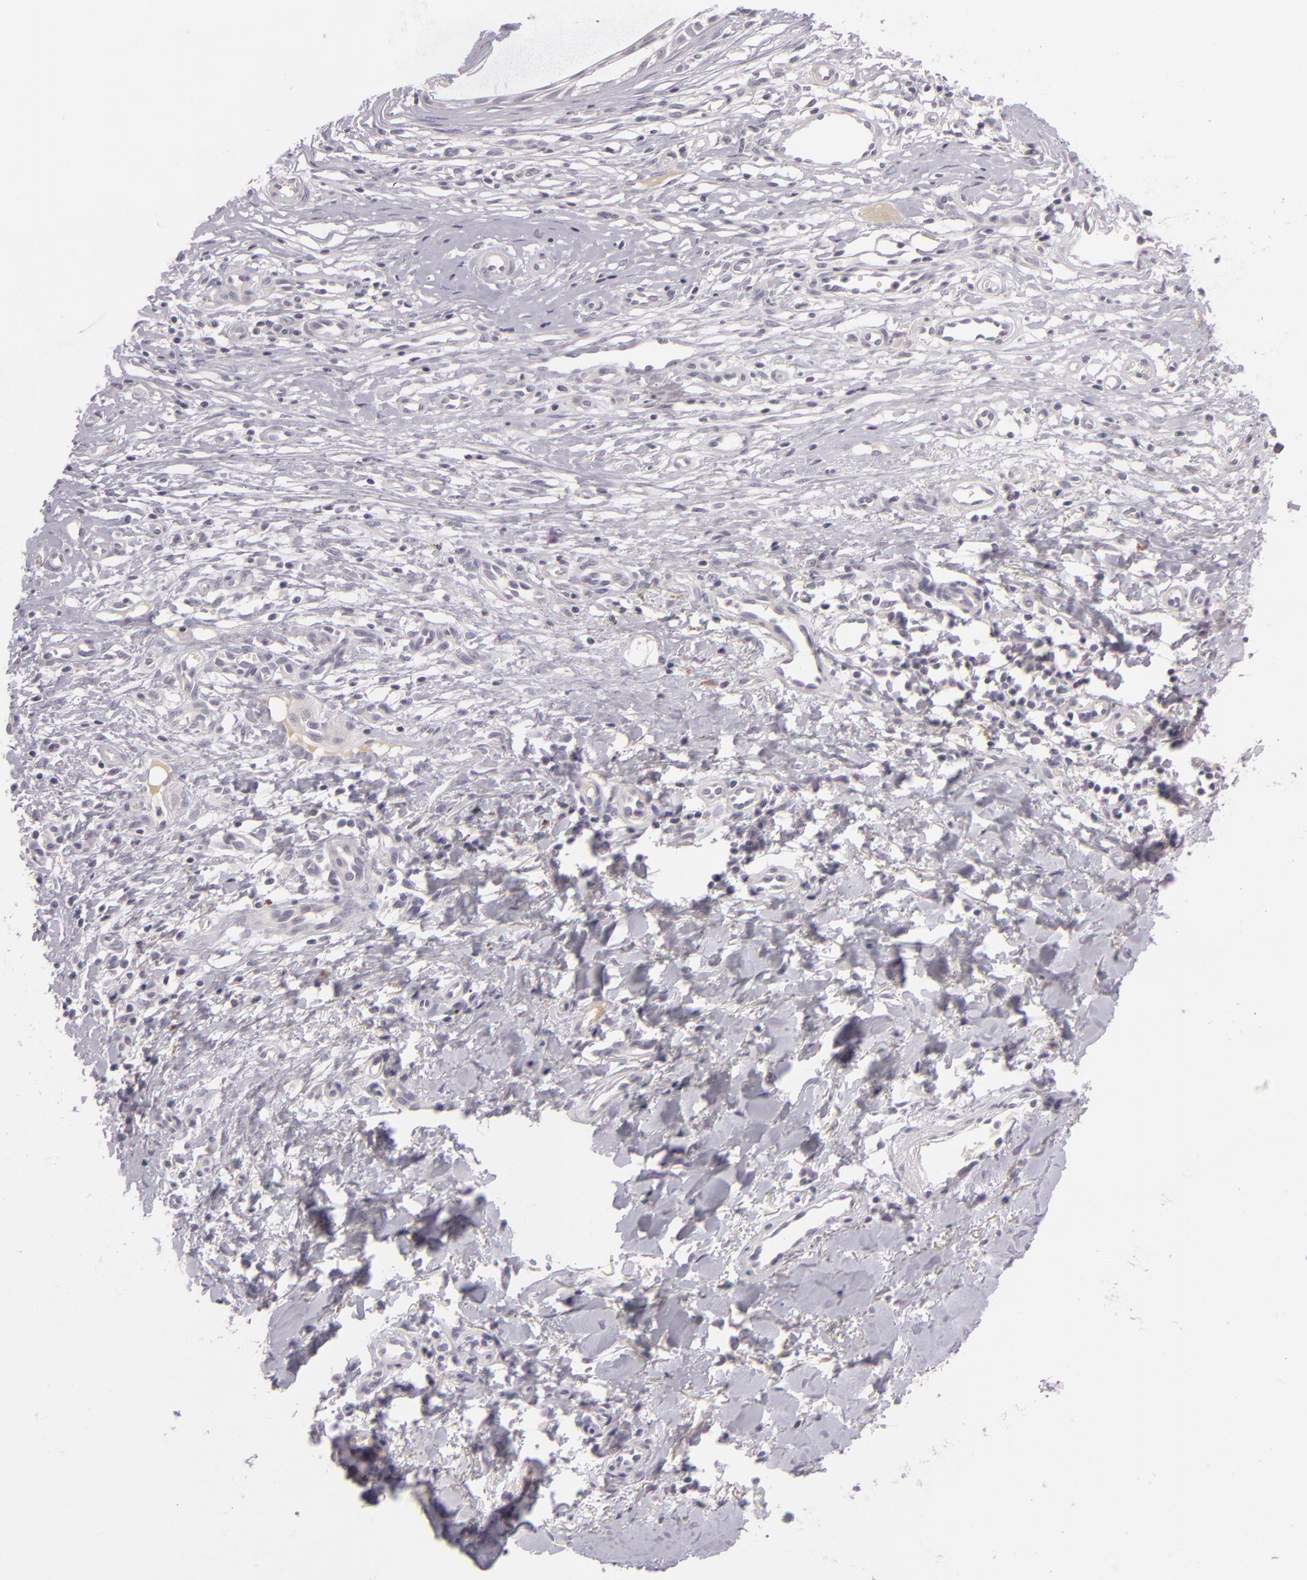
{"staining": {"intensity": "negative", "quantity": "none", "location": "none"}, "tissue": "skin cancer", "cell_type": "Tumor cells", "image_type": "cancer", "snomed": [{"axis": "morphology", "description": "Basal cell carcinoma"}, {"axis": "topography", "description": "Skin"}], "caption": "Immunohistochemistry (IHC) micrograph of basal cell carcinoma (skin) stained for a protein (brown), which demonstrates no staining in tumor cells.", "gene": "DAG1", "patient": {"sex": "male", "age": 75}}